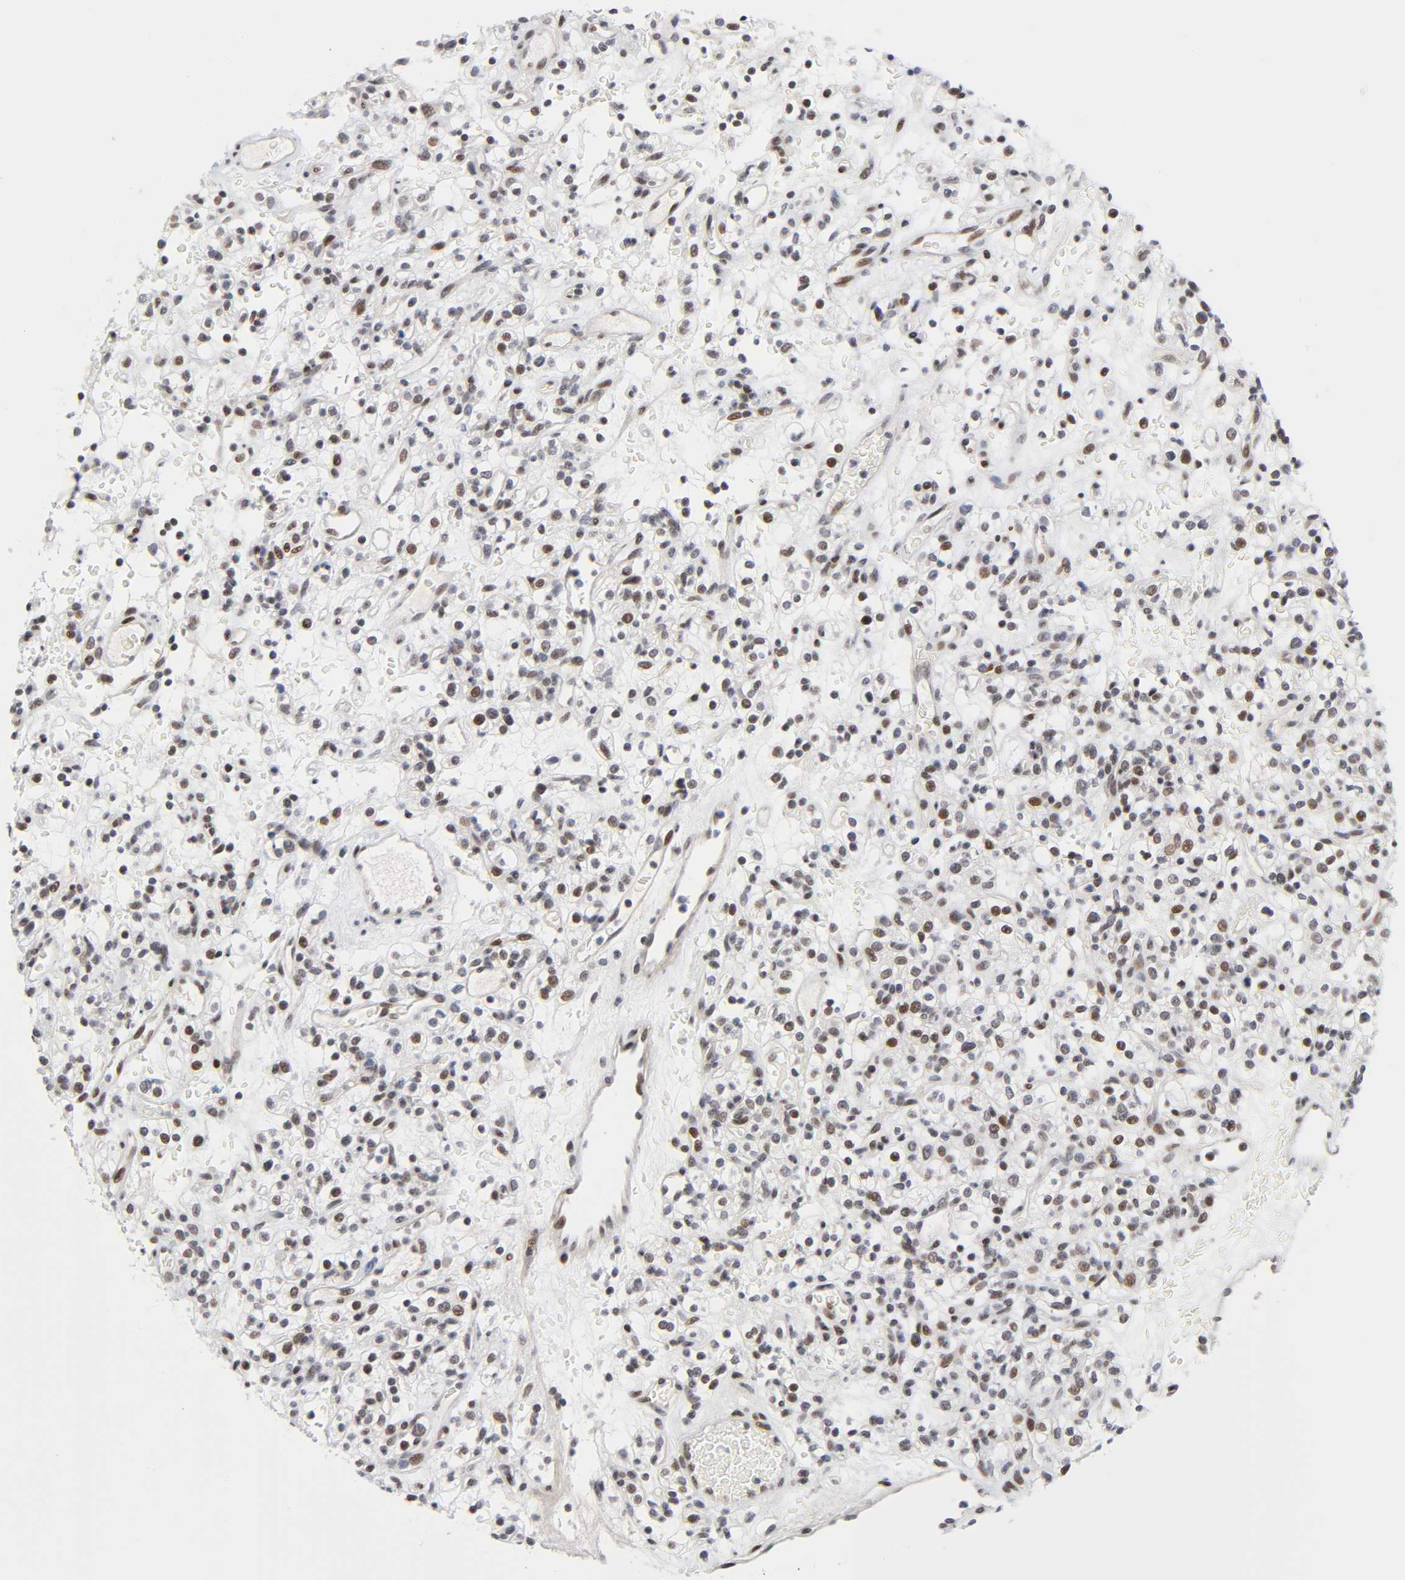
{"staining": {"intensity": "moderate", "quantity": "25%-75%", "location": "nuclear"}, "tissue": "renal cancer", "cell_type": "Tumor cells", "image_type": "cancer", "snomed": [{"axis": "morphology", "description": "Normal tissue, NOS"}, {"axis": "morphology", "description": "Adenocarcinoma, NOS"}, {"axis": "topography", "description": "Kidney"}], "caption": "An image showing moderate nuclear expression in about 25%-75% of tumor cells in adenocarcinoma (renal), as visualized by brown immunohistochemical staining.", "gene": "DIDO1", "patient": {"sex": "female", "age": 72}}